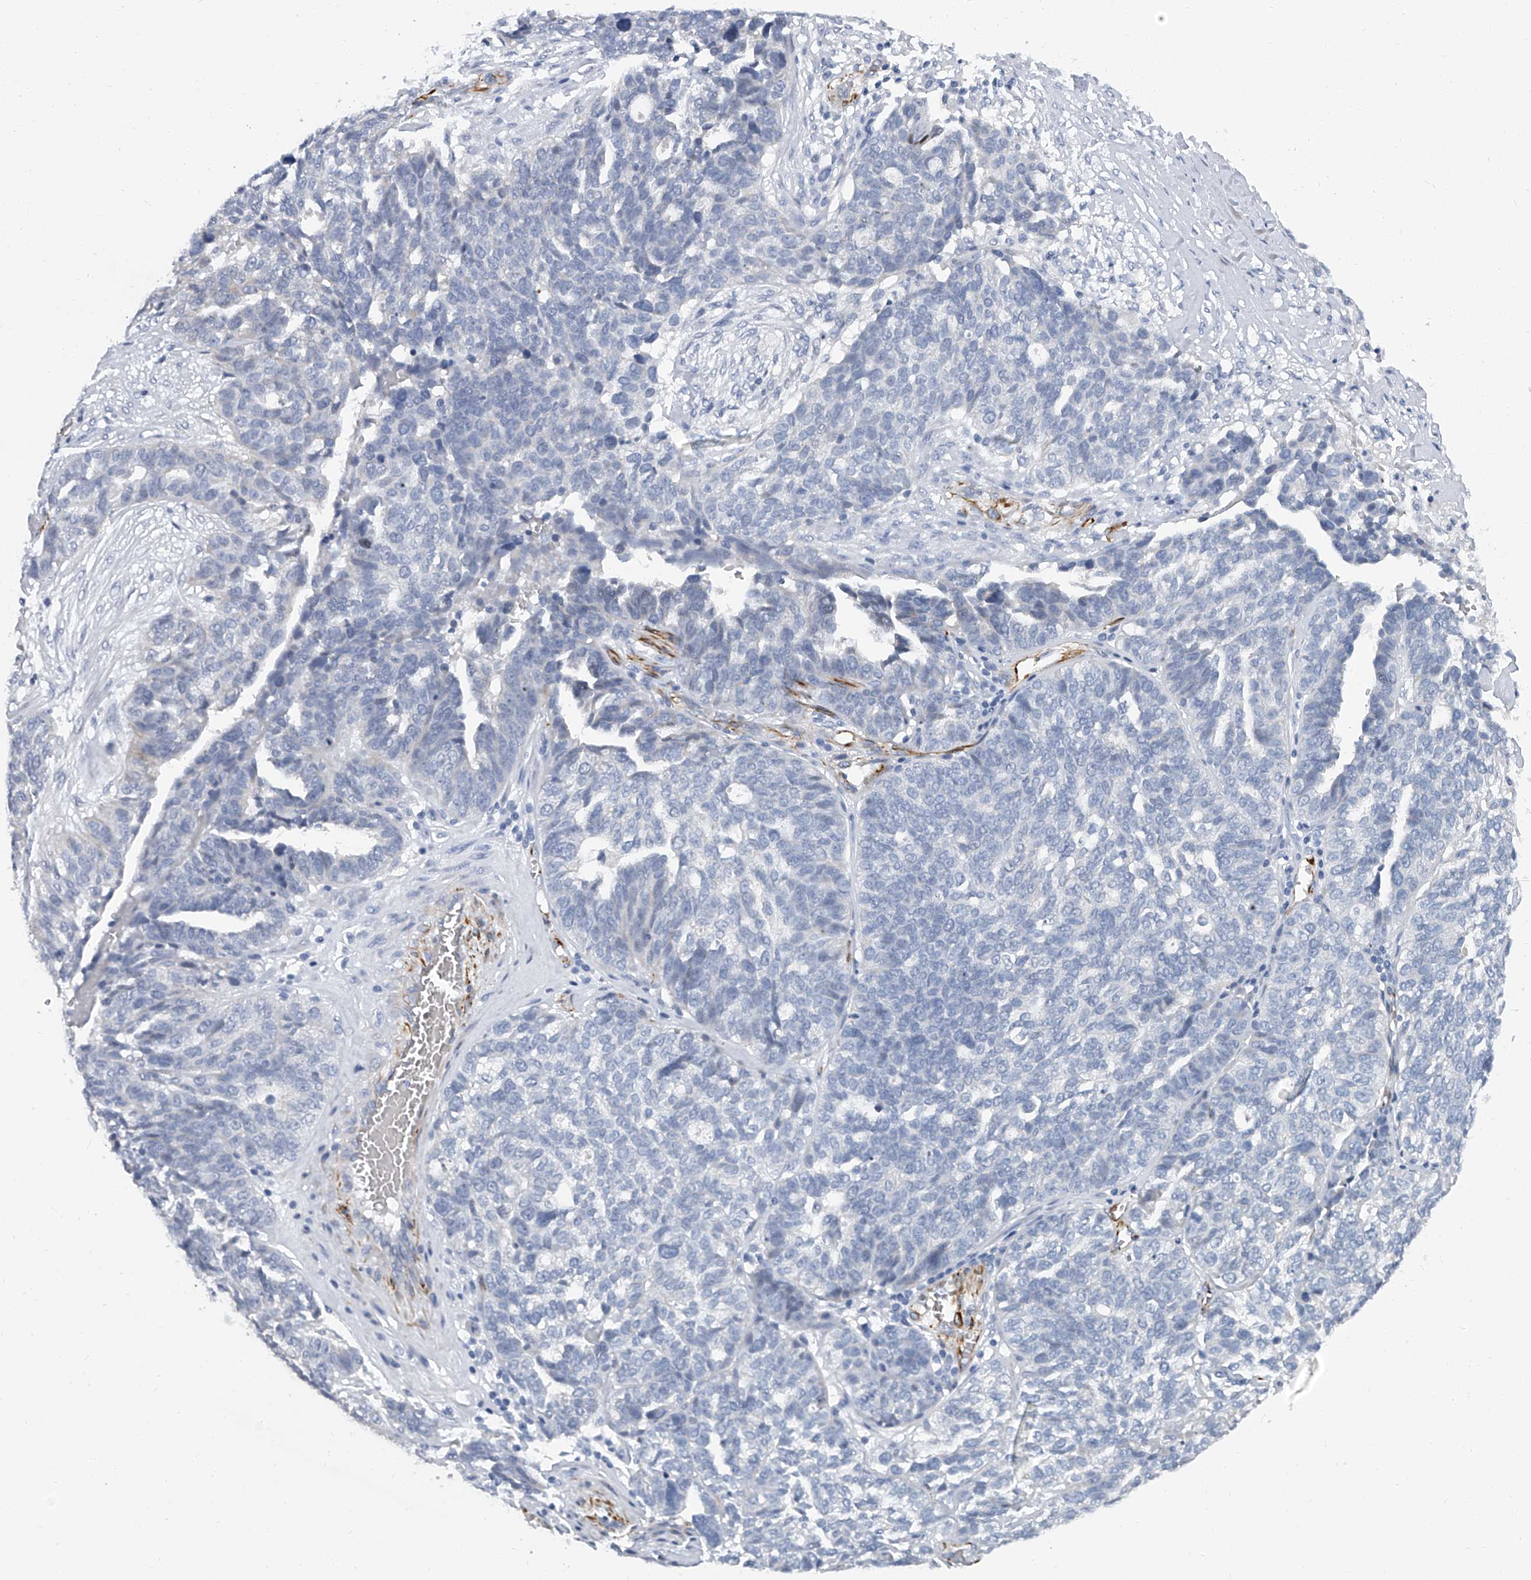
{"staining": {"intensity": "negative", "quantity": "none", "location": "none"}, "tissue": "ovarian cancer", "cell_type": "Tumor cells", "image_type": "cancer", "snomed": [{"axis": "morphology", "description": "Cystadenocarcinoma, serous, NOS"}, {"axis": "topography", "description": "Ovary"}], "caption": "Photomicrograph shows no significant protein positivity in tumor cells of serous cystadenocarcinoma (ovarian).", "gene": "KIRREL1", "patient": {"sex": "female", "age": 59}}